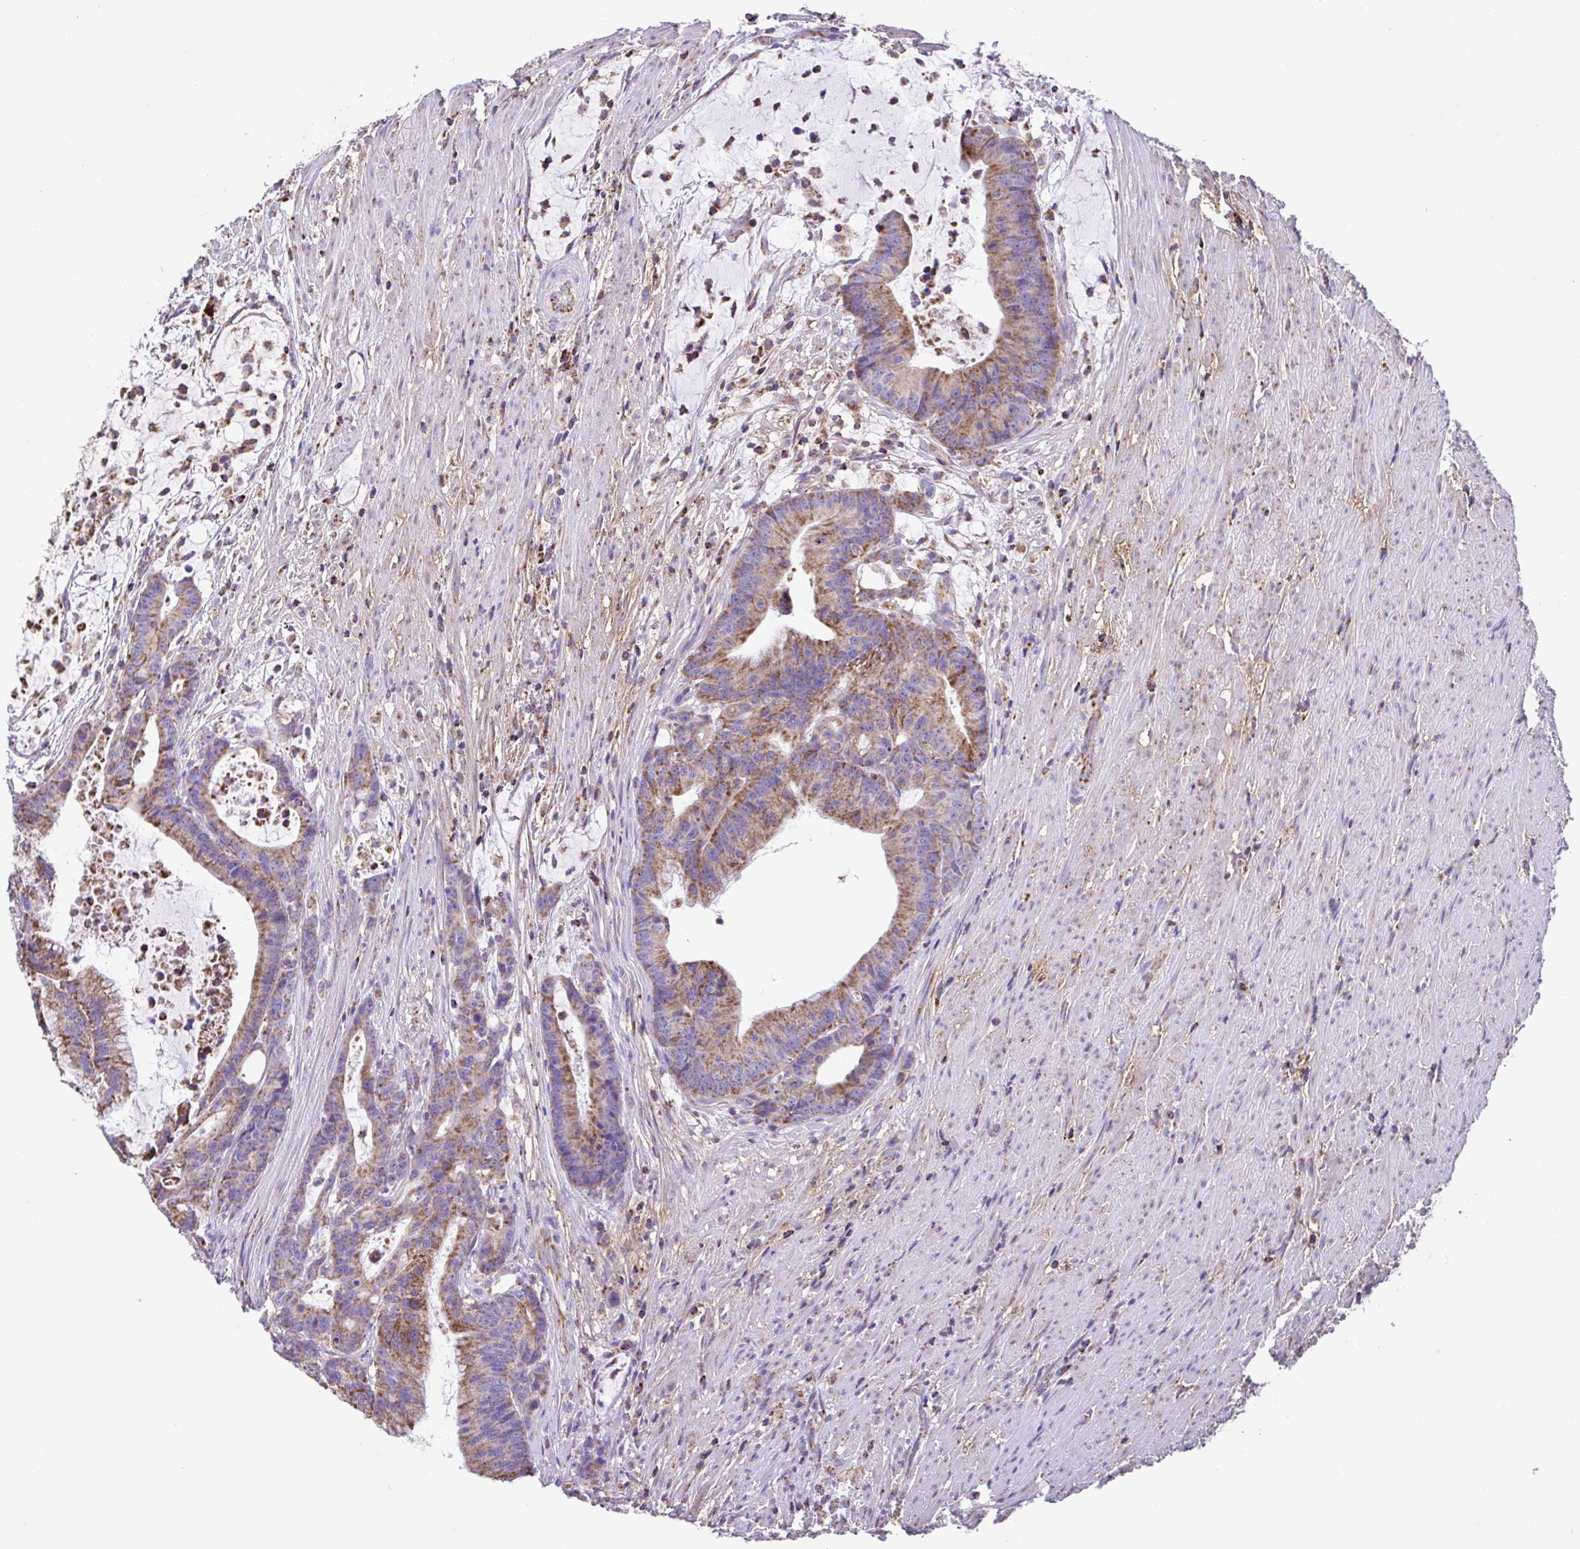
{"staining": {"intensity": "strong", "quantity": ">75%", "location": "cytoplasmic/membranous"}, "tissue": "colorectal cancer", "cell_type": "Tumor cells", "image_type": "cancer", "snomed": [{"axis": "morphology", "description": "Adenocarcinoma, NOS"}, {"axis": "topography", "description": "Colon"}], "caption": "IHC image of neoplastic tissue: human colorectal adenocarcinoma stained using immunohistochemistry exhibits high levels of strong protein expression localized specifically in the cytoplasmic/membranous of tumor cells, appearing as a cytoplasmic/membranous brown color.", "gene": "PCMTD2", "patient": {"sex": "female", "age": 78}}